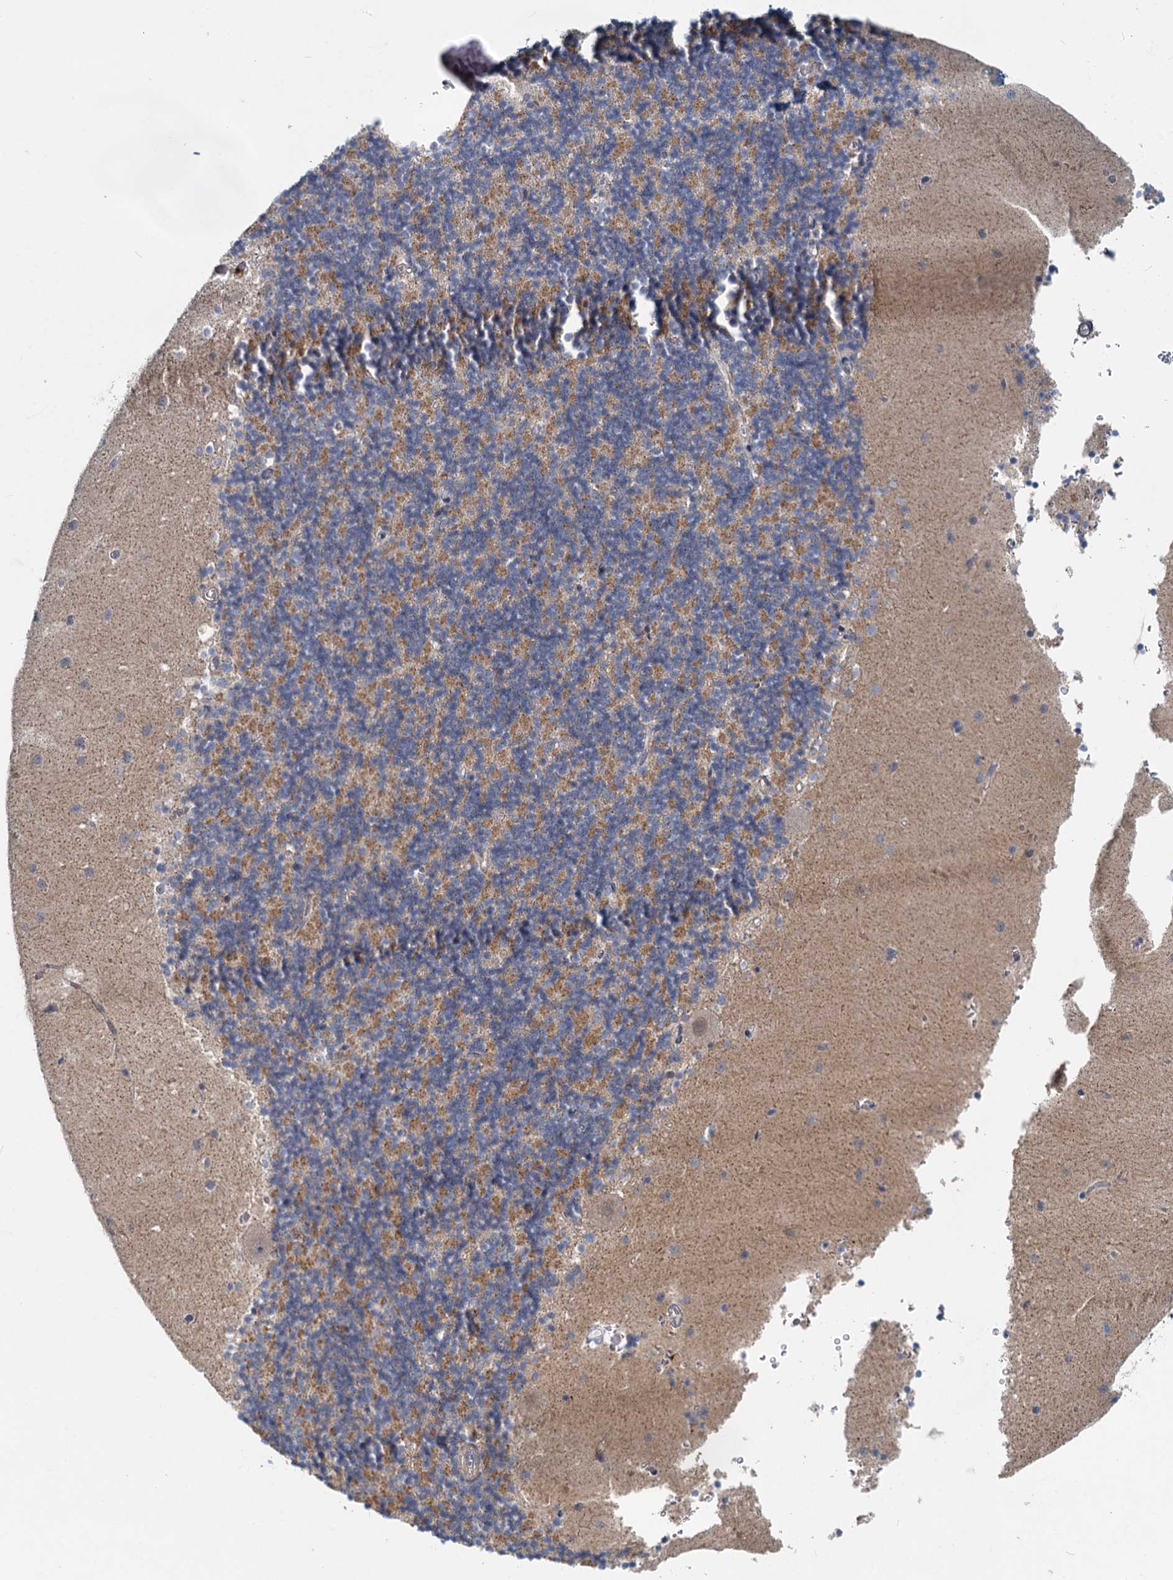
{"staining": {"intensity": "moderate", "quantity": "25%-75%", "location": "cytoplasmic/membranous"}, "tissue": "cerebellum", "cell_type": "Cells in granular layer", "image_type": "normal", "snomed": [{"axis": "morphology", "description": "Normal tissue, NOS"}, {"axis": "topography", "description": "Cerebellum"}], "caption": "High-magnification brightfield microscopy of normal cerebellum stained with DAB (brown) and counterstained with hematoxylin (blue). cells in granular layer exhibit moderate cytoplasmic/membranous positivity is appreciated in about25%-75% of cells.", "gene": "ADCY2", "patient": {"sex": "male", "age": 54}}